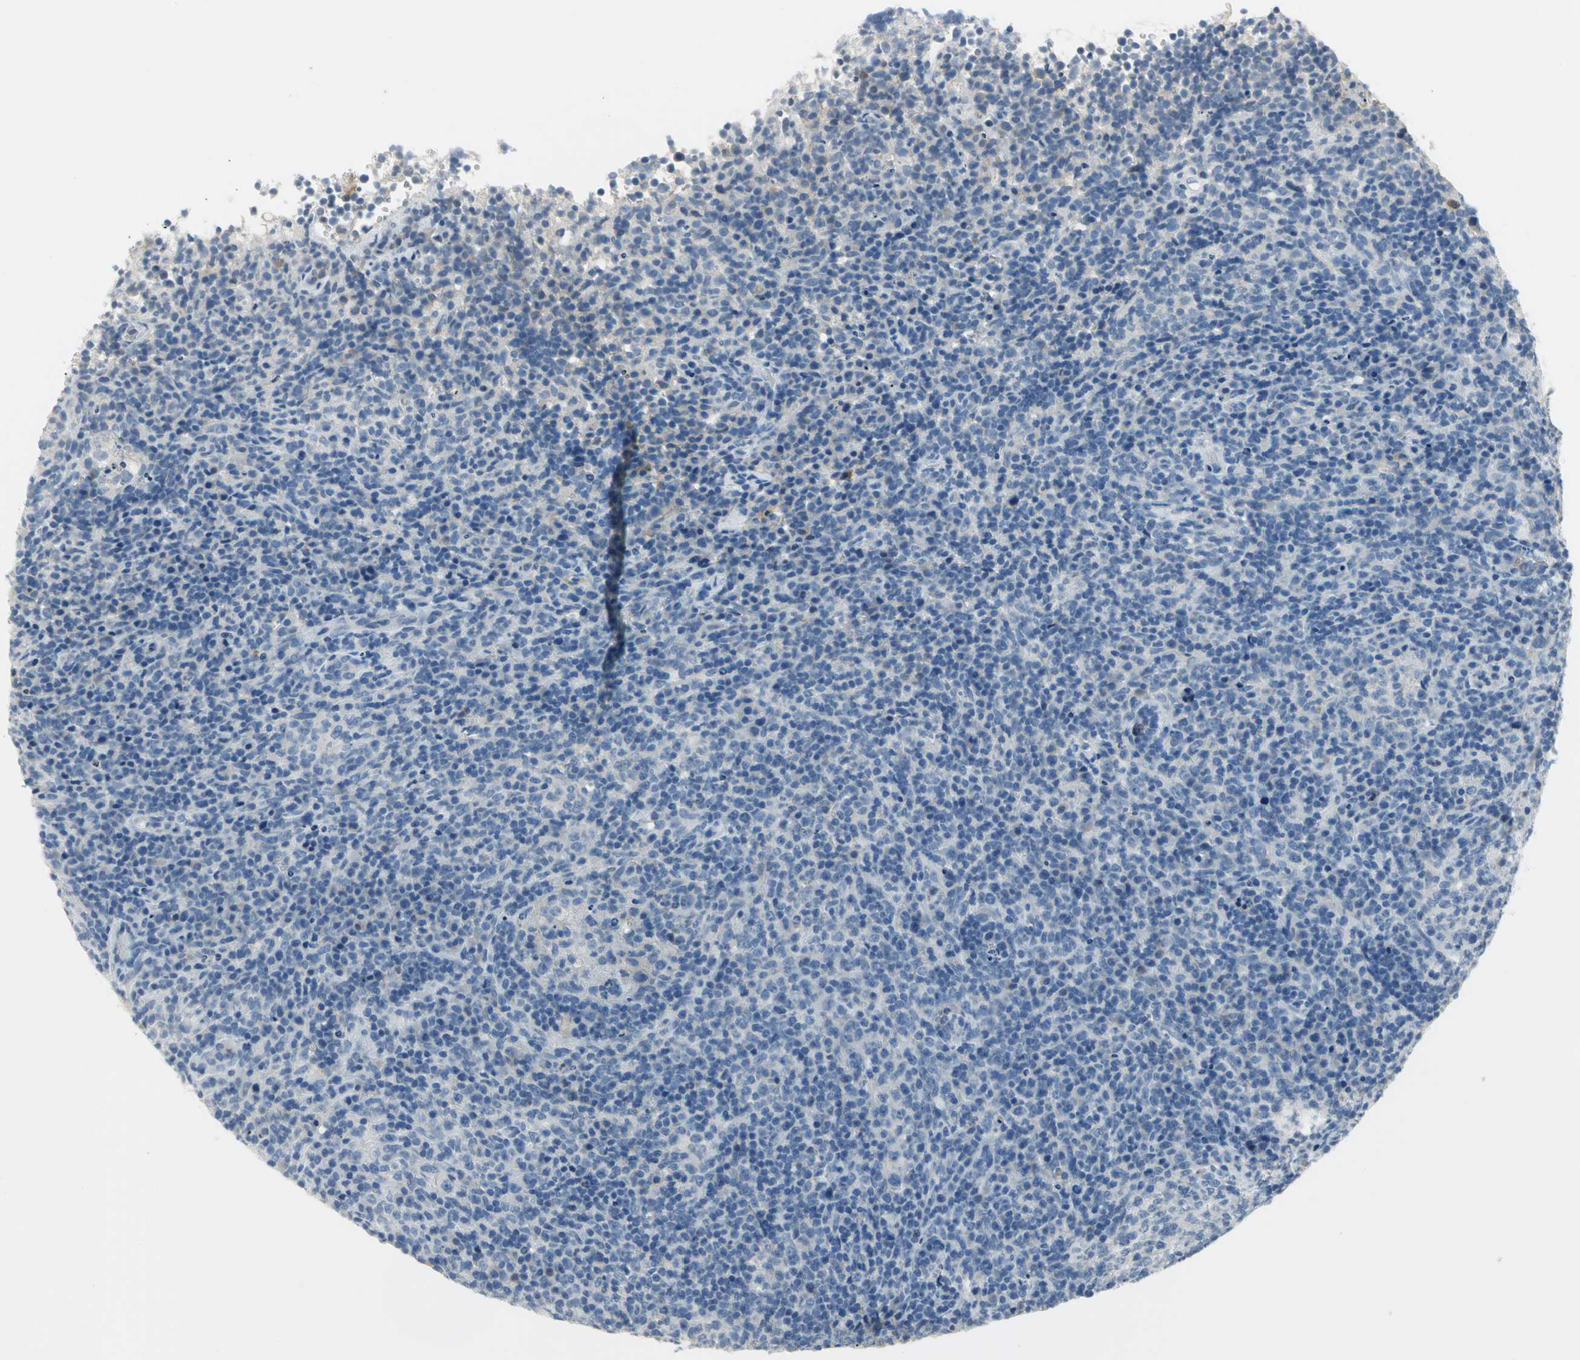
{"staining": {"intensity": "negative", "quantity": "none", "location": "none"}, "tissue": "lymphoma", "cell_type": "Tumor cells", "image_type": "cancer", "snomed": [{"axis": "morphology", "description": "Malignant lymphoma, non-Hodgkin's type, High grade"}, {"axis": "topography", "description": "Lymph node"}], "caption": "Immunohistochemistry (IHC) photomicrograph of neoplastic tissue: human malignant lymphoma, non-Hodgkin's type (high-grade) stained with DAB (3,3'-diaminobenzidine) demonstrates no significant protein positivity in tumor cells. (IHC, brightfield microscopy, high magnification).", "gene": "ZIC1", "patient": {"sex": "female", "age": 76}}